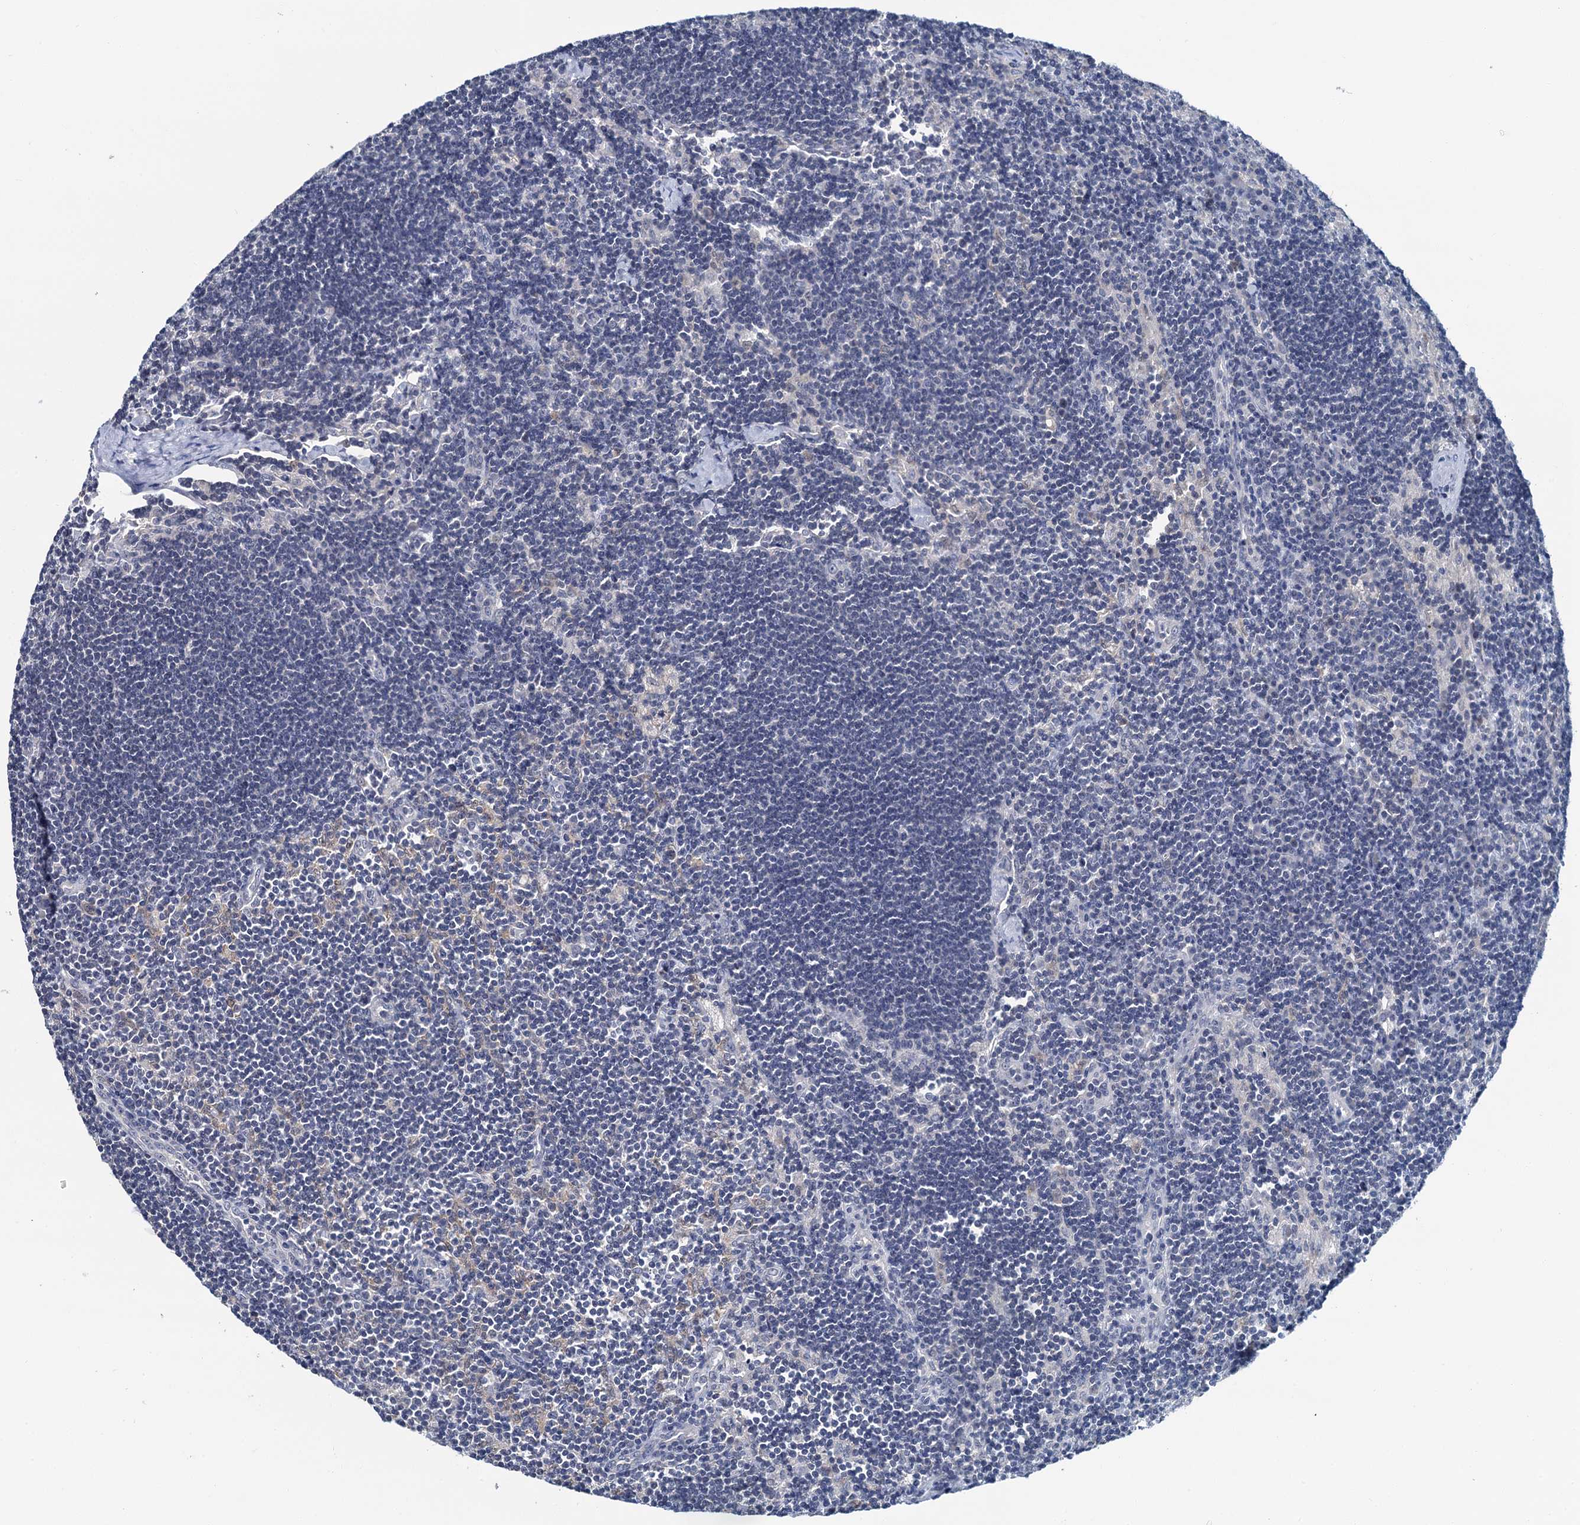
{"staining": {"intensity": "negative", "quantity": "none", "location": "none"}, "tissue": "lymph node", "cell_type": "Germinal center cells", "image_type": "normal", "snomed": [{"axis": "morphology", "description": "Normal tissue, NOS"}, {"axis": "topography", "description": "Lymph node"}], "caption": "The image demonstrates no staining of germinal center cells in normal lymph node.", "gene": "MIOX", "patient": {"sex": "male", "age": 24}}